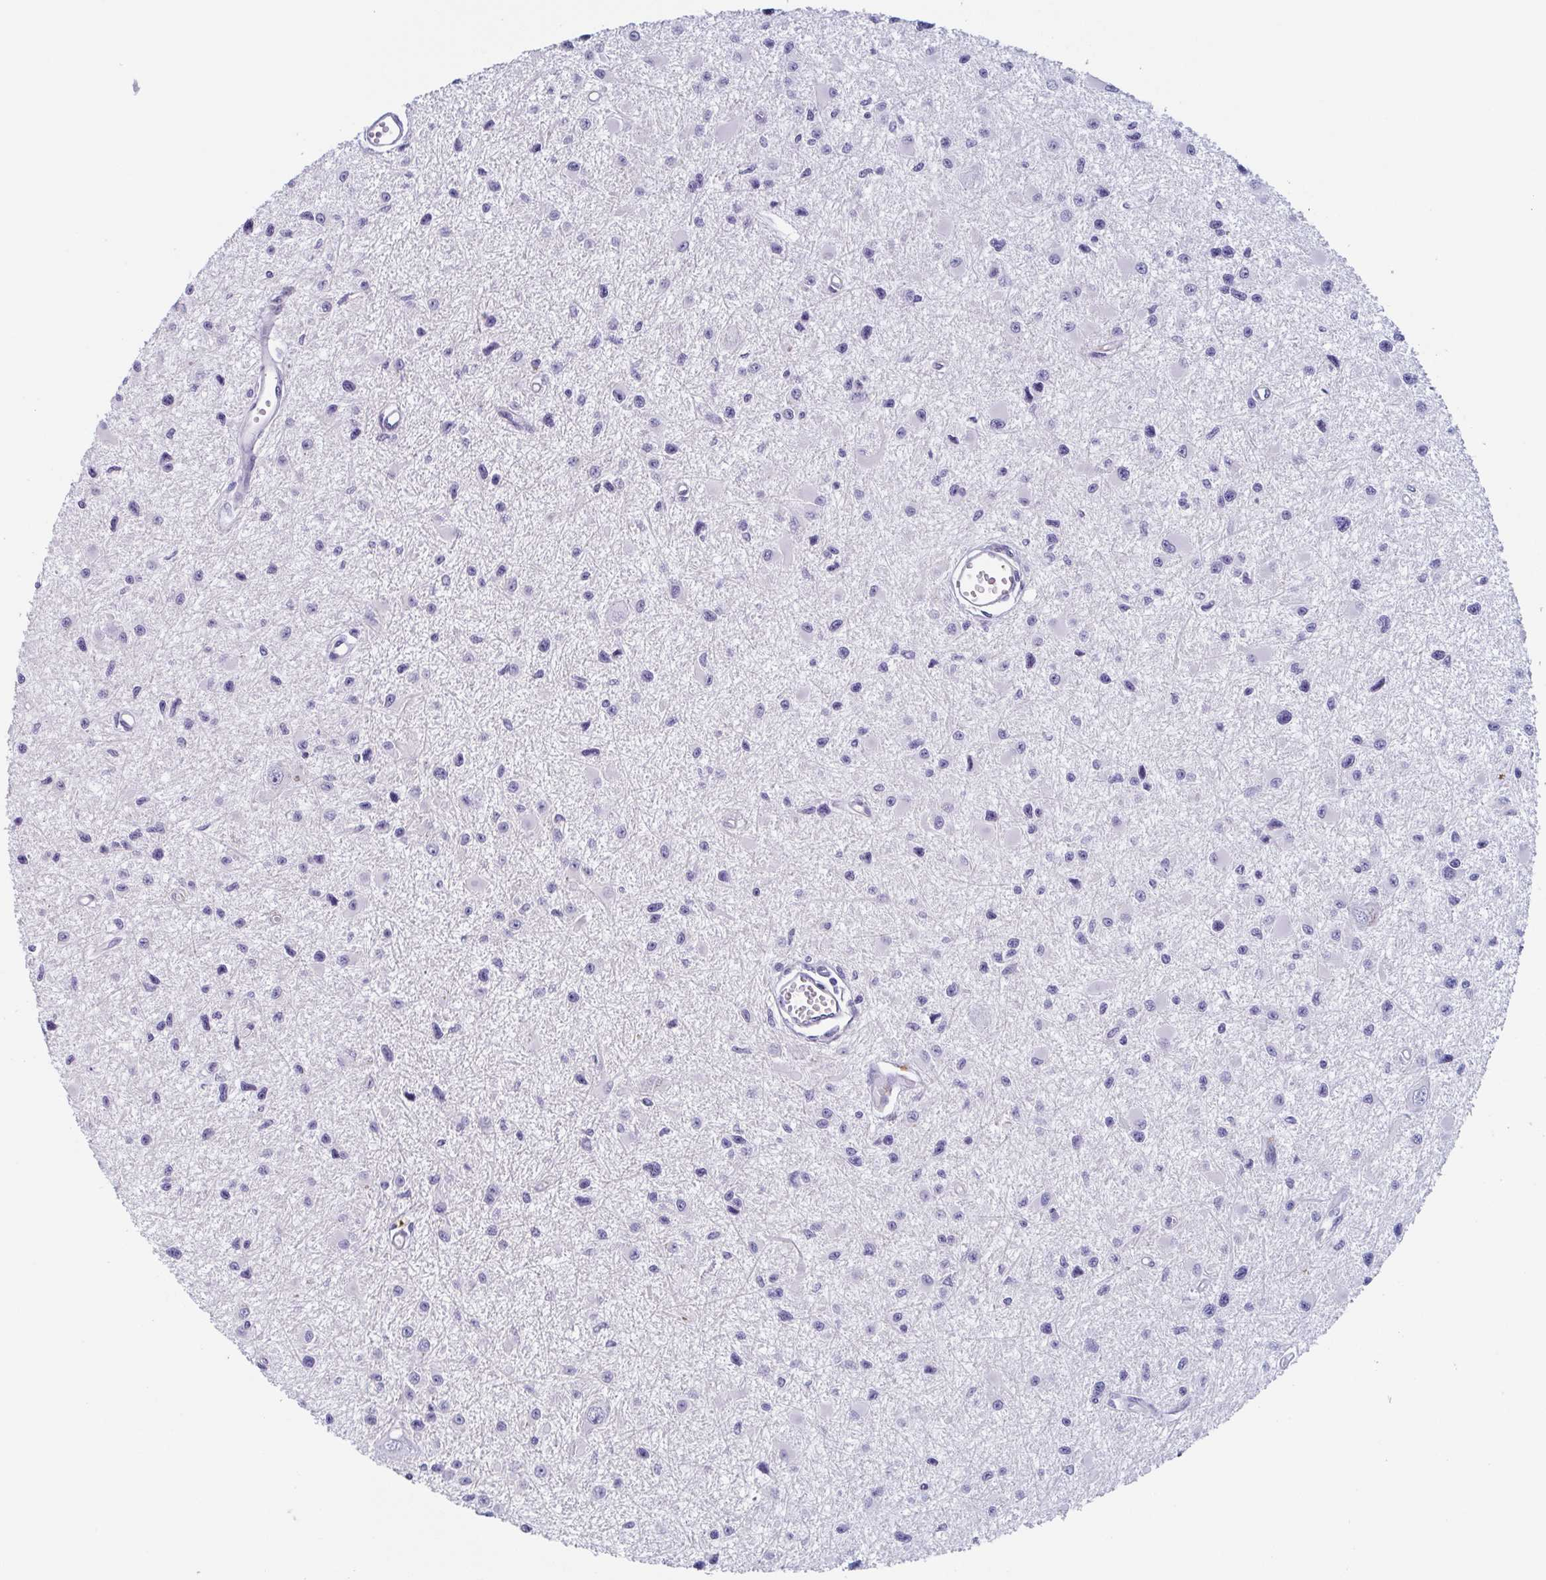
{"staining": {"intensity": "negative", "quantity": "none", "location": "none"}, "tissue": "glioma", "cell_type": "Tumor cells", "image_type": "cancer", "snomed": [{"axis": "morphology", "description": "Glioma, malignant, High grade"}, {"axis": "topography", "description": "Brain"}], "caption": "DAB (3,3'-diaminobenzidine) immunohistochemical staining of glioma displays no significant staining in tumor cells.", "gene": "LYRM2", "patient": {"sex": "male", "age": 54}}